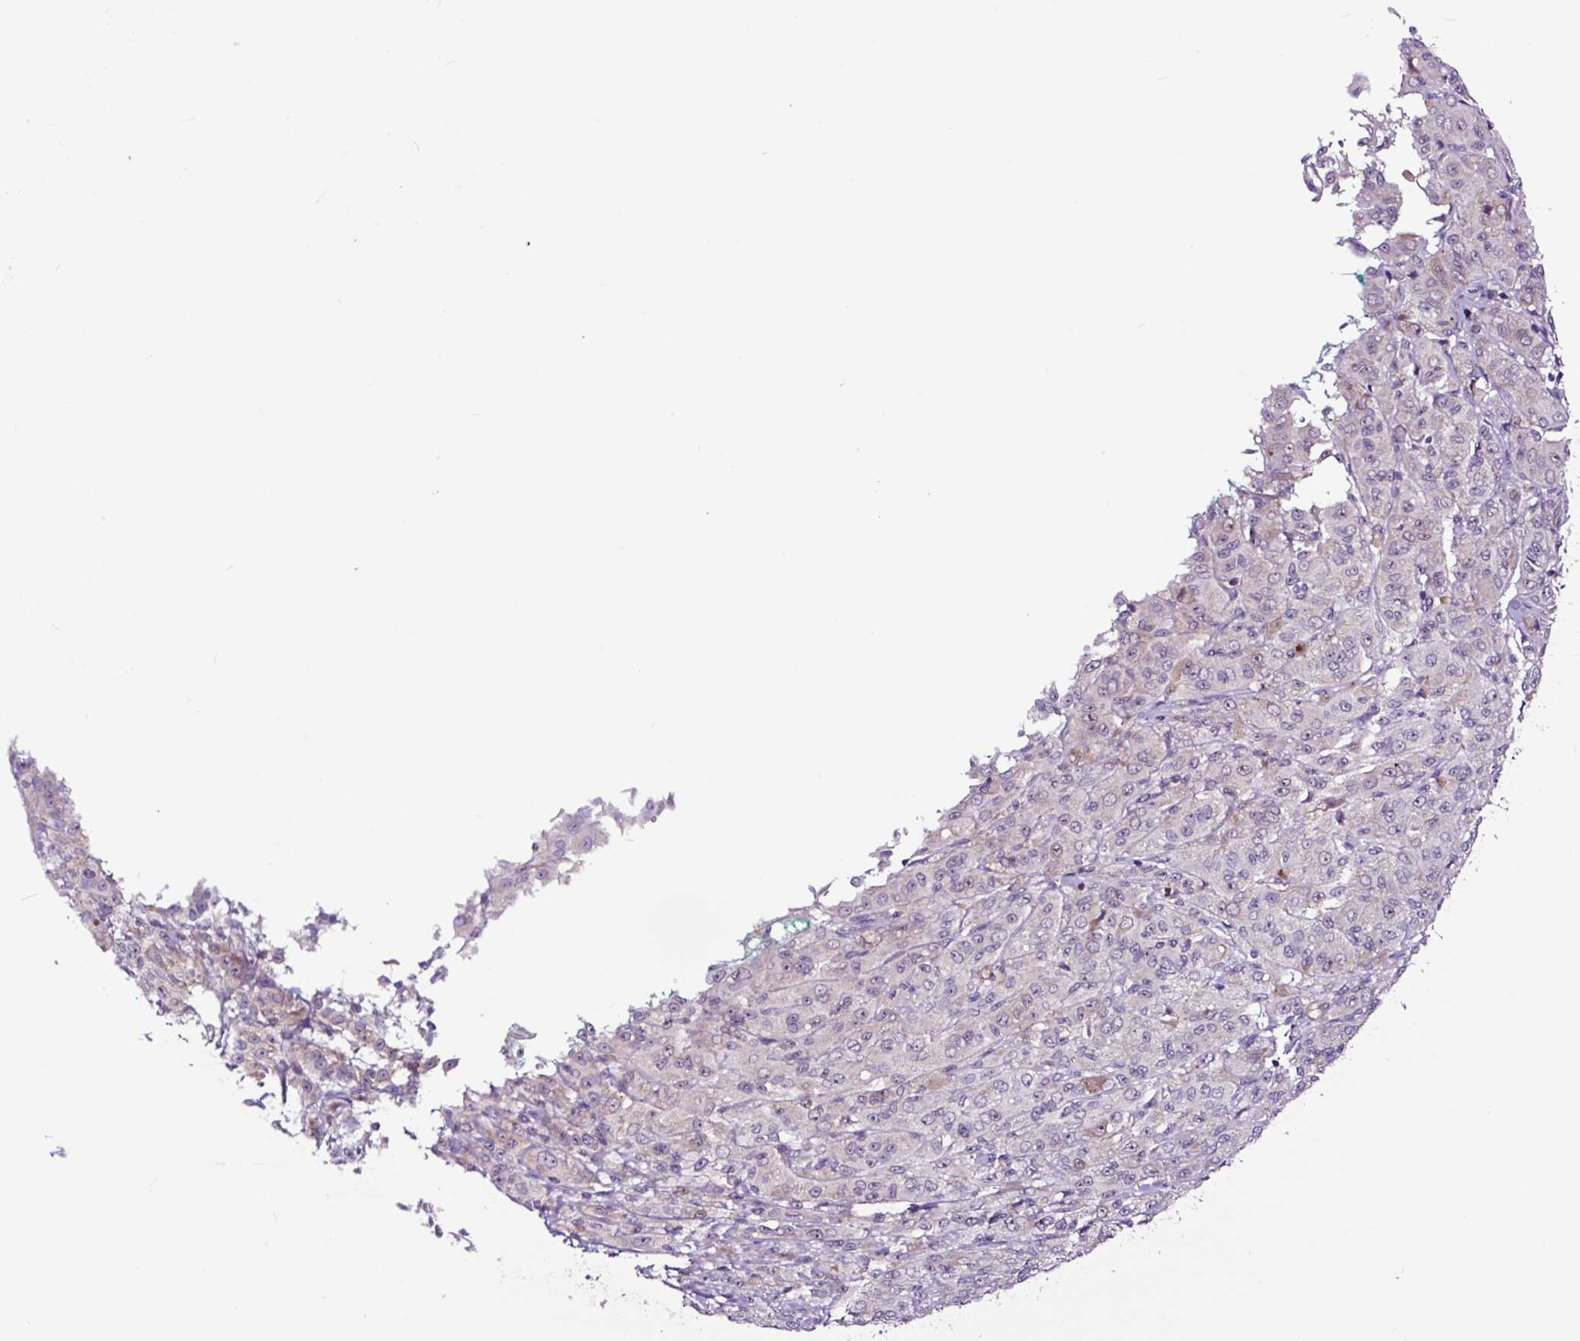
{"staining": {"intensity": "negative", "quantity": "none", "location": "none"}, "tissue": "melanoma", "cell_type": "Tumor cells", "image_type": "cancer", "snomed": [{"axis": "morphology", "description": "Malignant melanoma, NOS"}, {"axis": "topography", "description": "Skin"}], "caption": "Immunohistochemical staining of human melanoma exhibits no significant expression in tumor cells. (IHC, brightfield microscopy, high magnification).", "gene": "NOM1", "patient": {"sex": "female", "age": 52}}